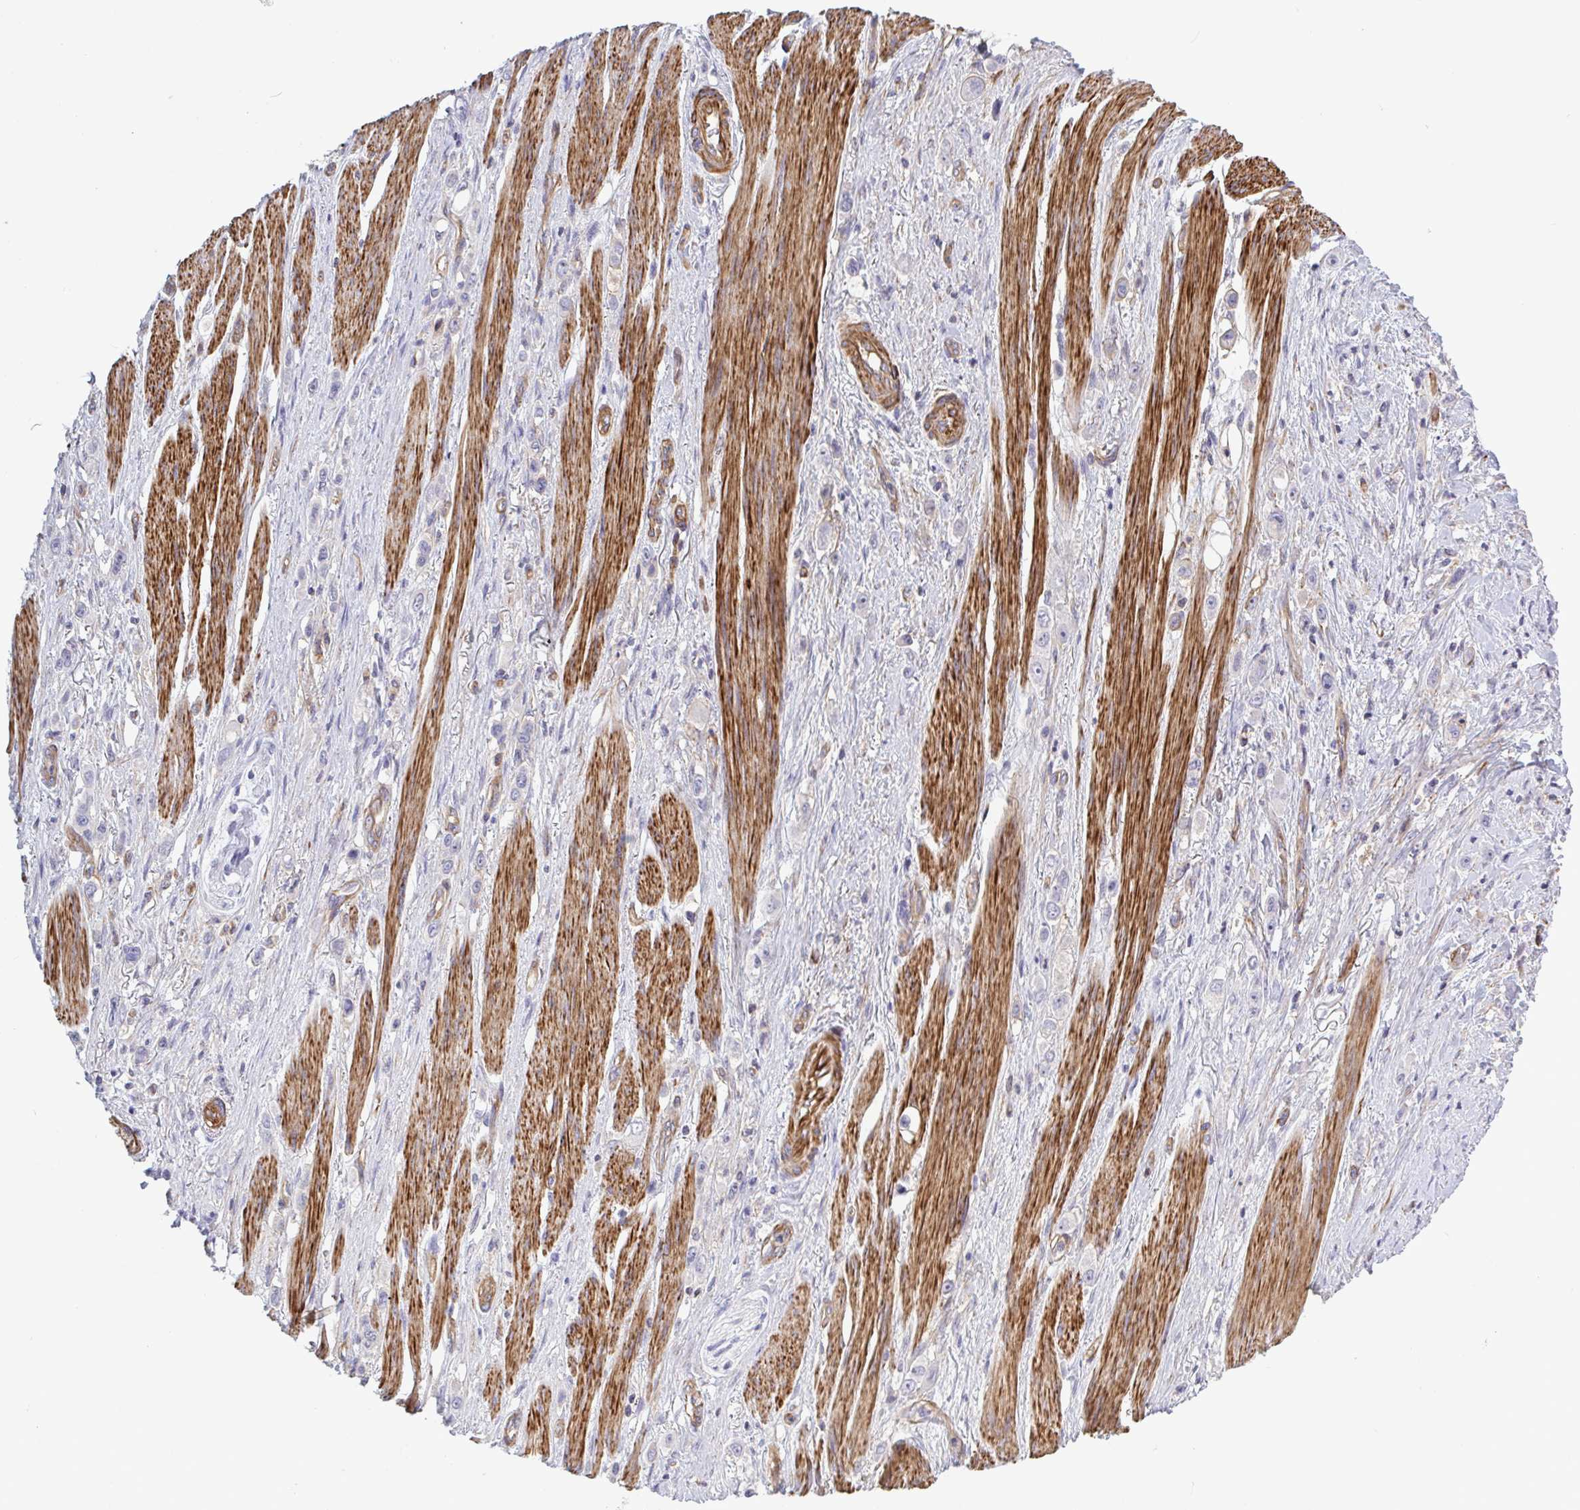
{"staining": {"intensity": "negative", "quantity": "none", "location": "none"}, "tissue": "stomach cancer", "cell_type": "Tumor cells", "image_type": "cancer", "snomed": [{"axis": "morphology", "description": "Adenocarcinoma, NOS"}, {"axis": "topography", "description": "Stomach, upper"}], "caption": "An IHC micrograph of stomach adenocarcinoma is shown. There is no staining in tumor cells of stomach adenocarcinoma. (Immunohistochemistry (ihc), brightfield microscopy, high magnification).", "gene": "SHISA7", "patient": {"sex": "male", "age": 75}}